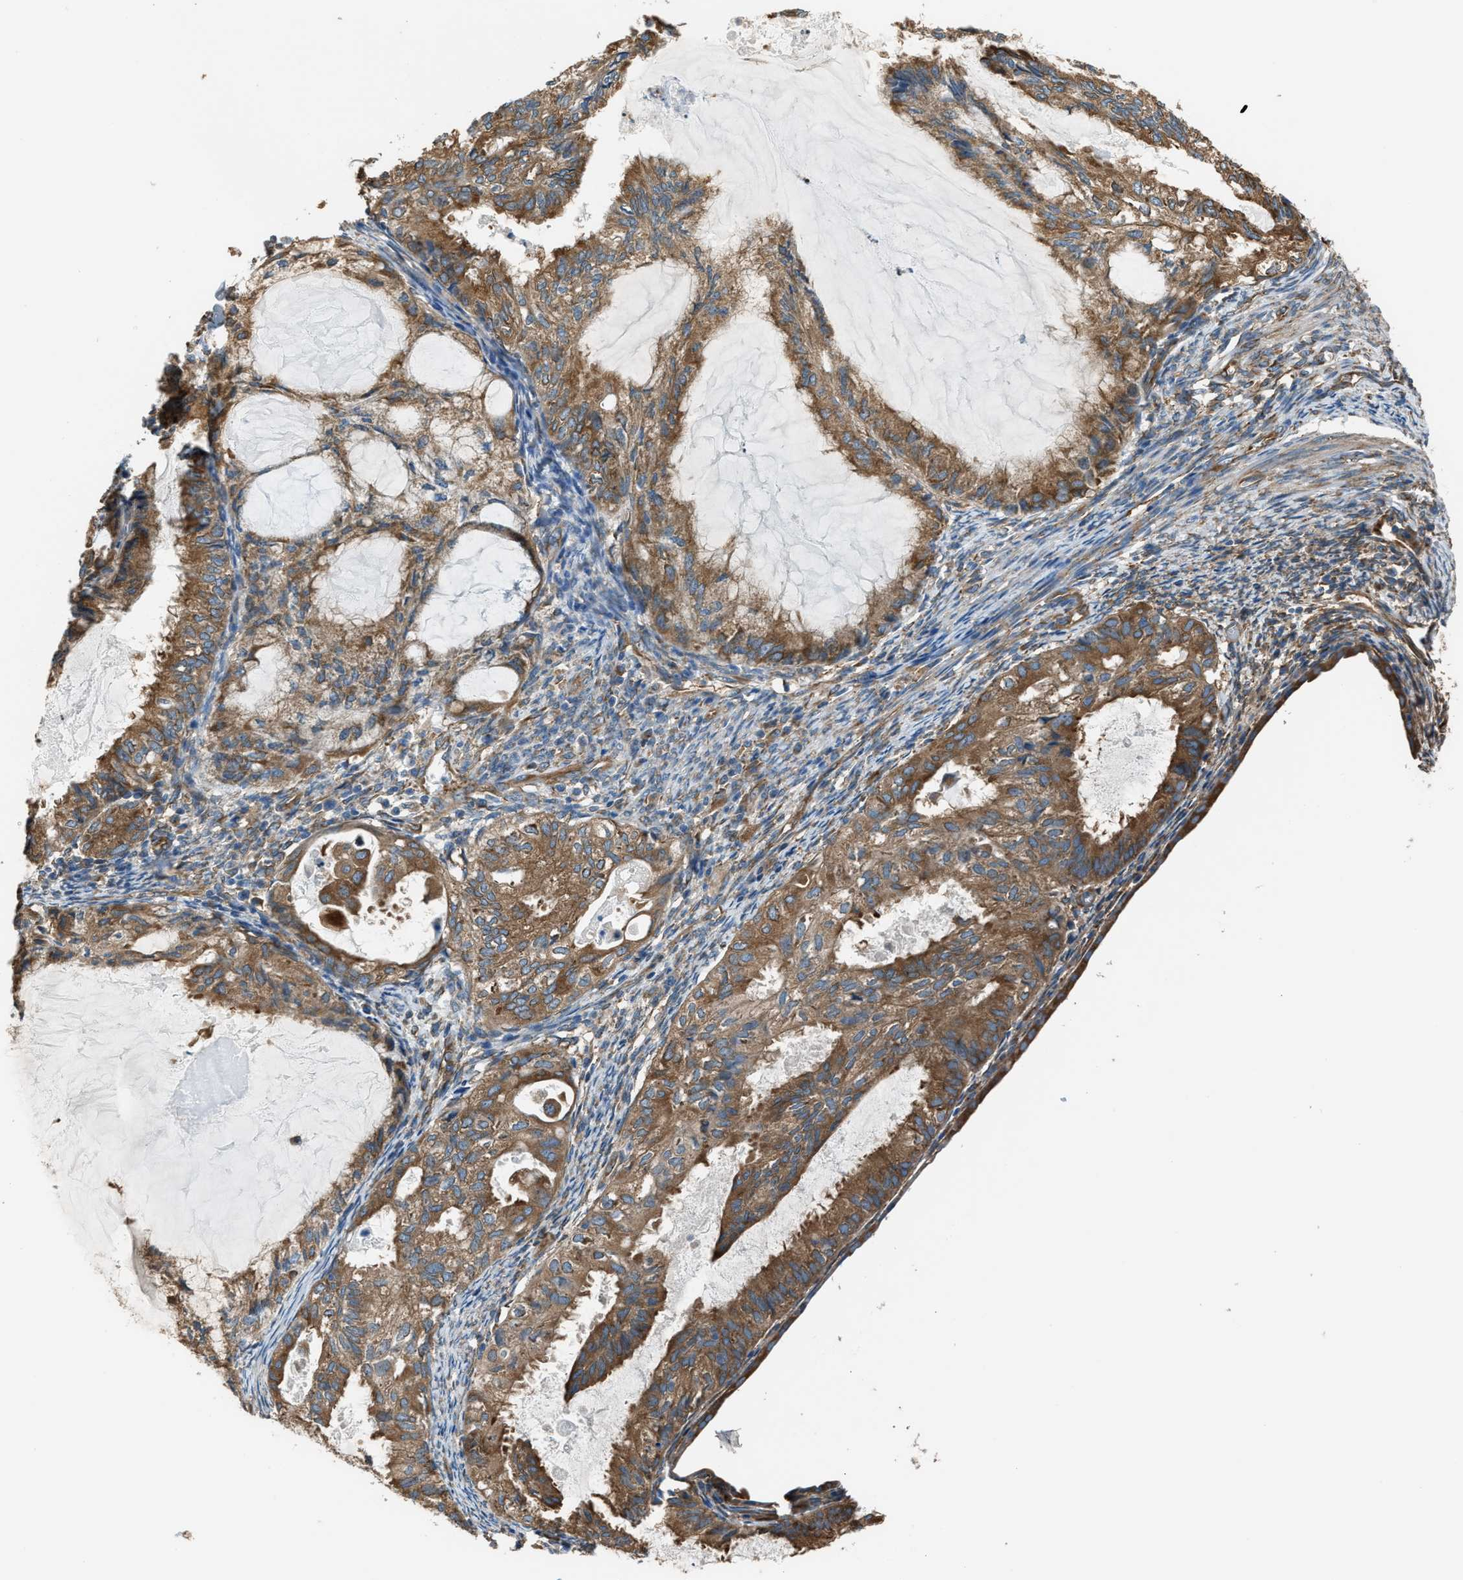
{"staining": {"intensity": "moderate", "quantity": ">75%", "location": "cytoplasmic/membranous"}, "tissue": "cervical cancer", "cell_type": "Tumor cells", "image_type": "cancer", "snomed": [{"axis": "morphology", "description": "Normal tissue, NOS"}, {"axis": "morphology", "description": "Adenocarcinoma, NOS"}, {"axis": "topography", "description": "Cervix"}, {"axis": "topography", "description": "Endometrium"}], "caption": "This is a histology image of IHC staining of cervical cancer (adenocarcinoma), which shows moderate positivity in the cytoplasmic/membranous of tumor cells.", "gene": "TRPC1", "patient": {"sex": "female", "age": 86}}